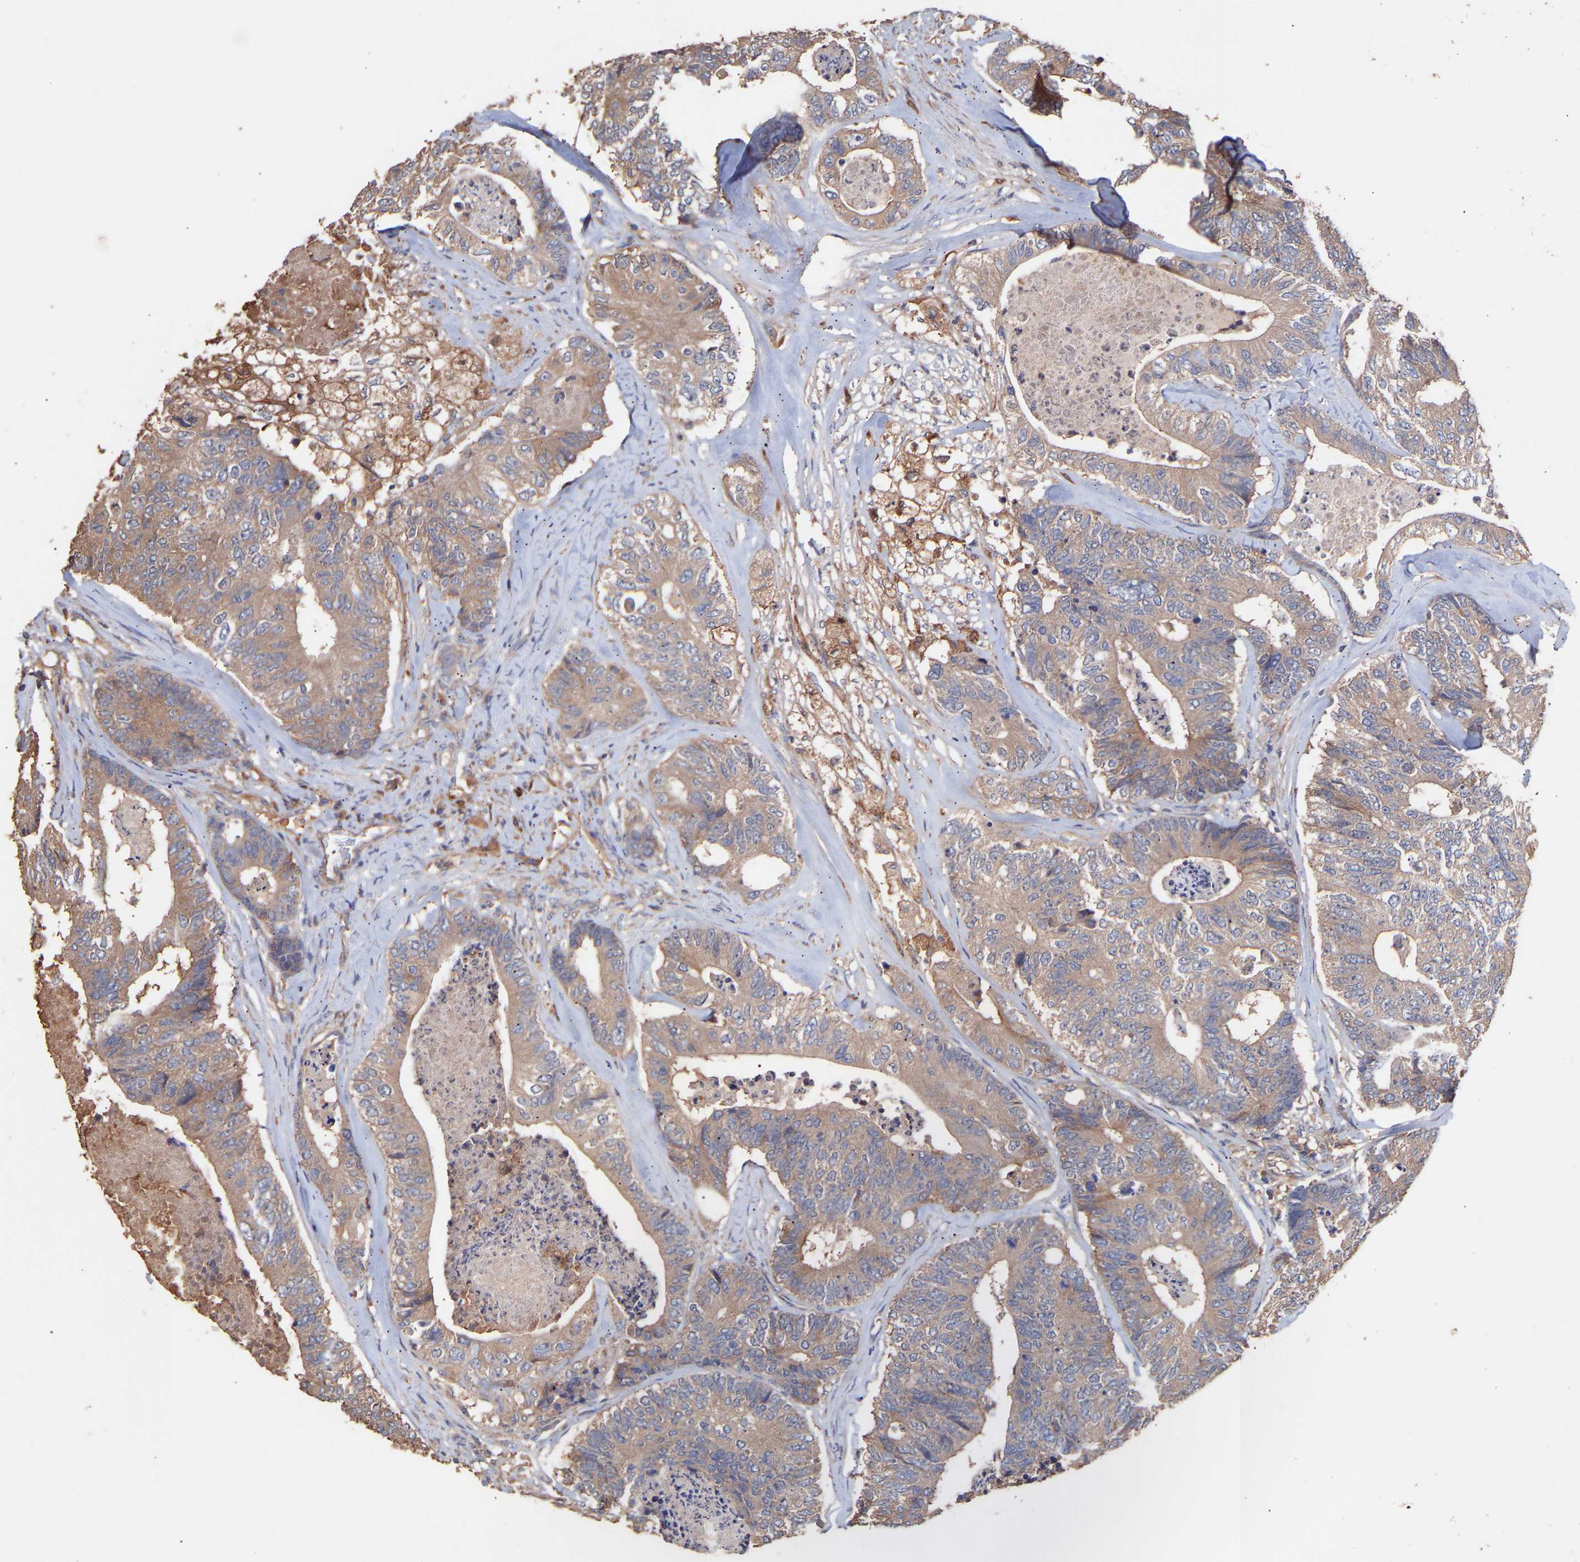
{"staining": {"intensity": "weak", "quantity": ">75%", "location": "cytoplasmic/membranous"}, "tissue": "colorectal cancer", "cell_type": "Tumor cells", "image_type": "cancer", "snomed": [{"axis": "morphology", "description": "Adenocarcinoma, NOS"}, {"axis": "topography", "description": "Colon"}], "caption": "There is low levels of weak cytoplasmic/membranous staining in tumor cells of colorectal cancer, as demonstrated by immunohistochemical staining (brown color).", "gene": "TMEM268", "patient": {"sex": "female", "age": 67}}